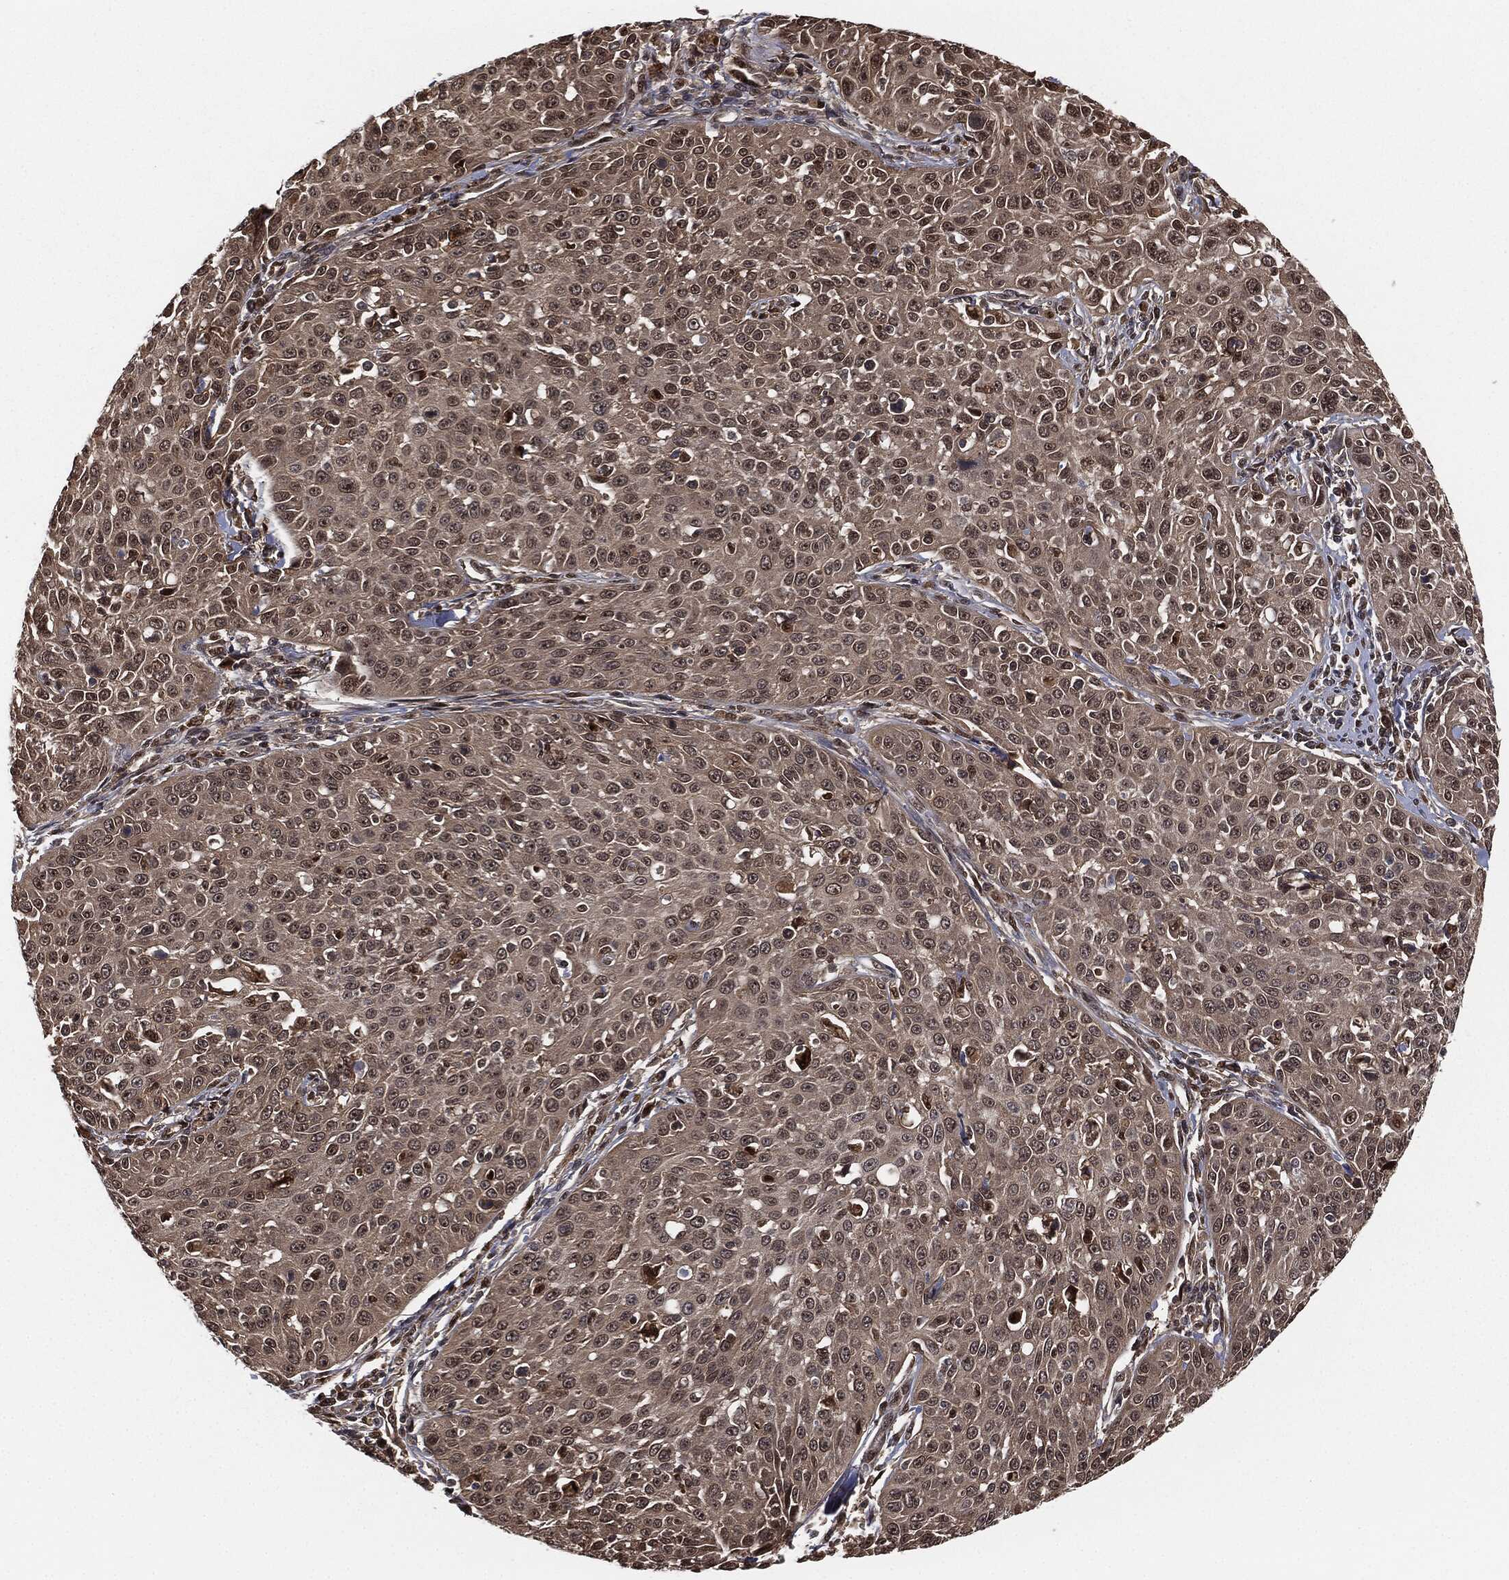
{"staining": {"intensity": "negative", "quantity": "none", "location": "none"}, "tissue": "cervical cancer", "cell_type": "Tumor cells", "image_type": "cancer", "snomed": [{"axis": "morphology", "description": "Squamous cell carcinoma, NOS"}, {"axis": "topography", "description": "Cervix"}], "caption": "An IHC histopathology image of cervical cancer (squamous cell carcinoma) is shown. There is no staining in tumor cells of cervical cancer (squamous cell carcinoma).", "gene": "CAPRIN2", "patient": {"sex": "female", "age": 26}}